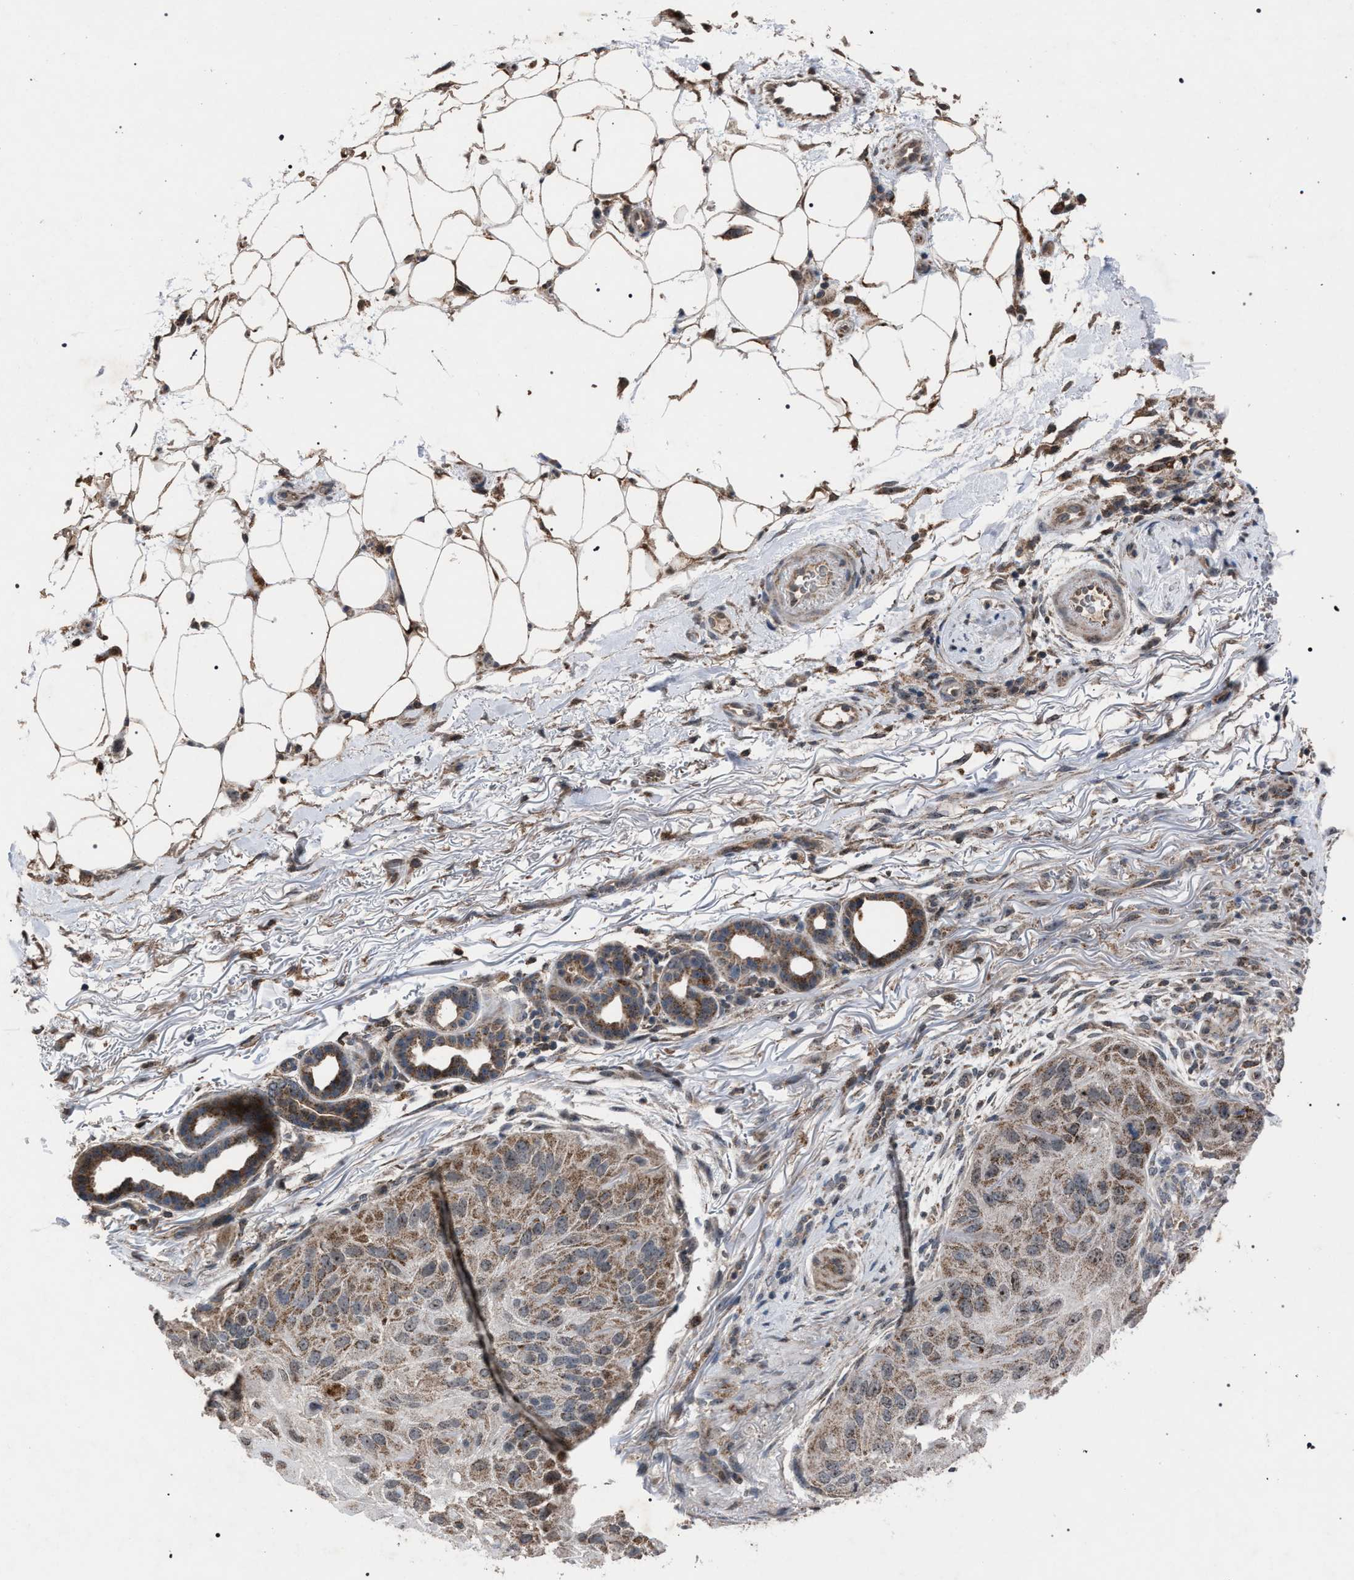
{"staining": {"intensity": "moderate", "quantity": ">75%", "location": "cytoplasmic/membranous"}, "tissue": "skin cancer", "cell_type": "Tumor cells", "image_type": "cancer", "snomed": [{"axis": "morphology", "description": "Squamous cell carcinoma, NOS"}, {"axis": "topography", "description": "Skin"}], "caption": "The image reveals staining of squamous cell carcinoma (skin), revealing moderate cytoplasmic/membranous protein expression (brown color) within tumor cells.", "gene": "HSD17B4", "patient": {"sex": "female", "age": 77}}